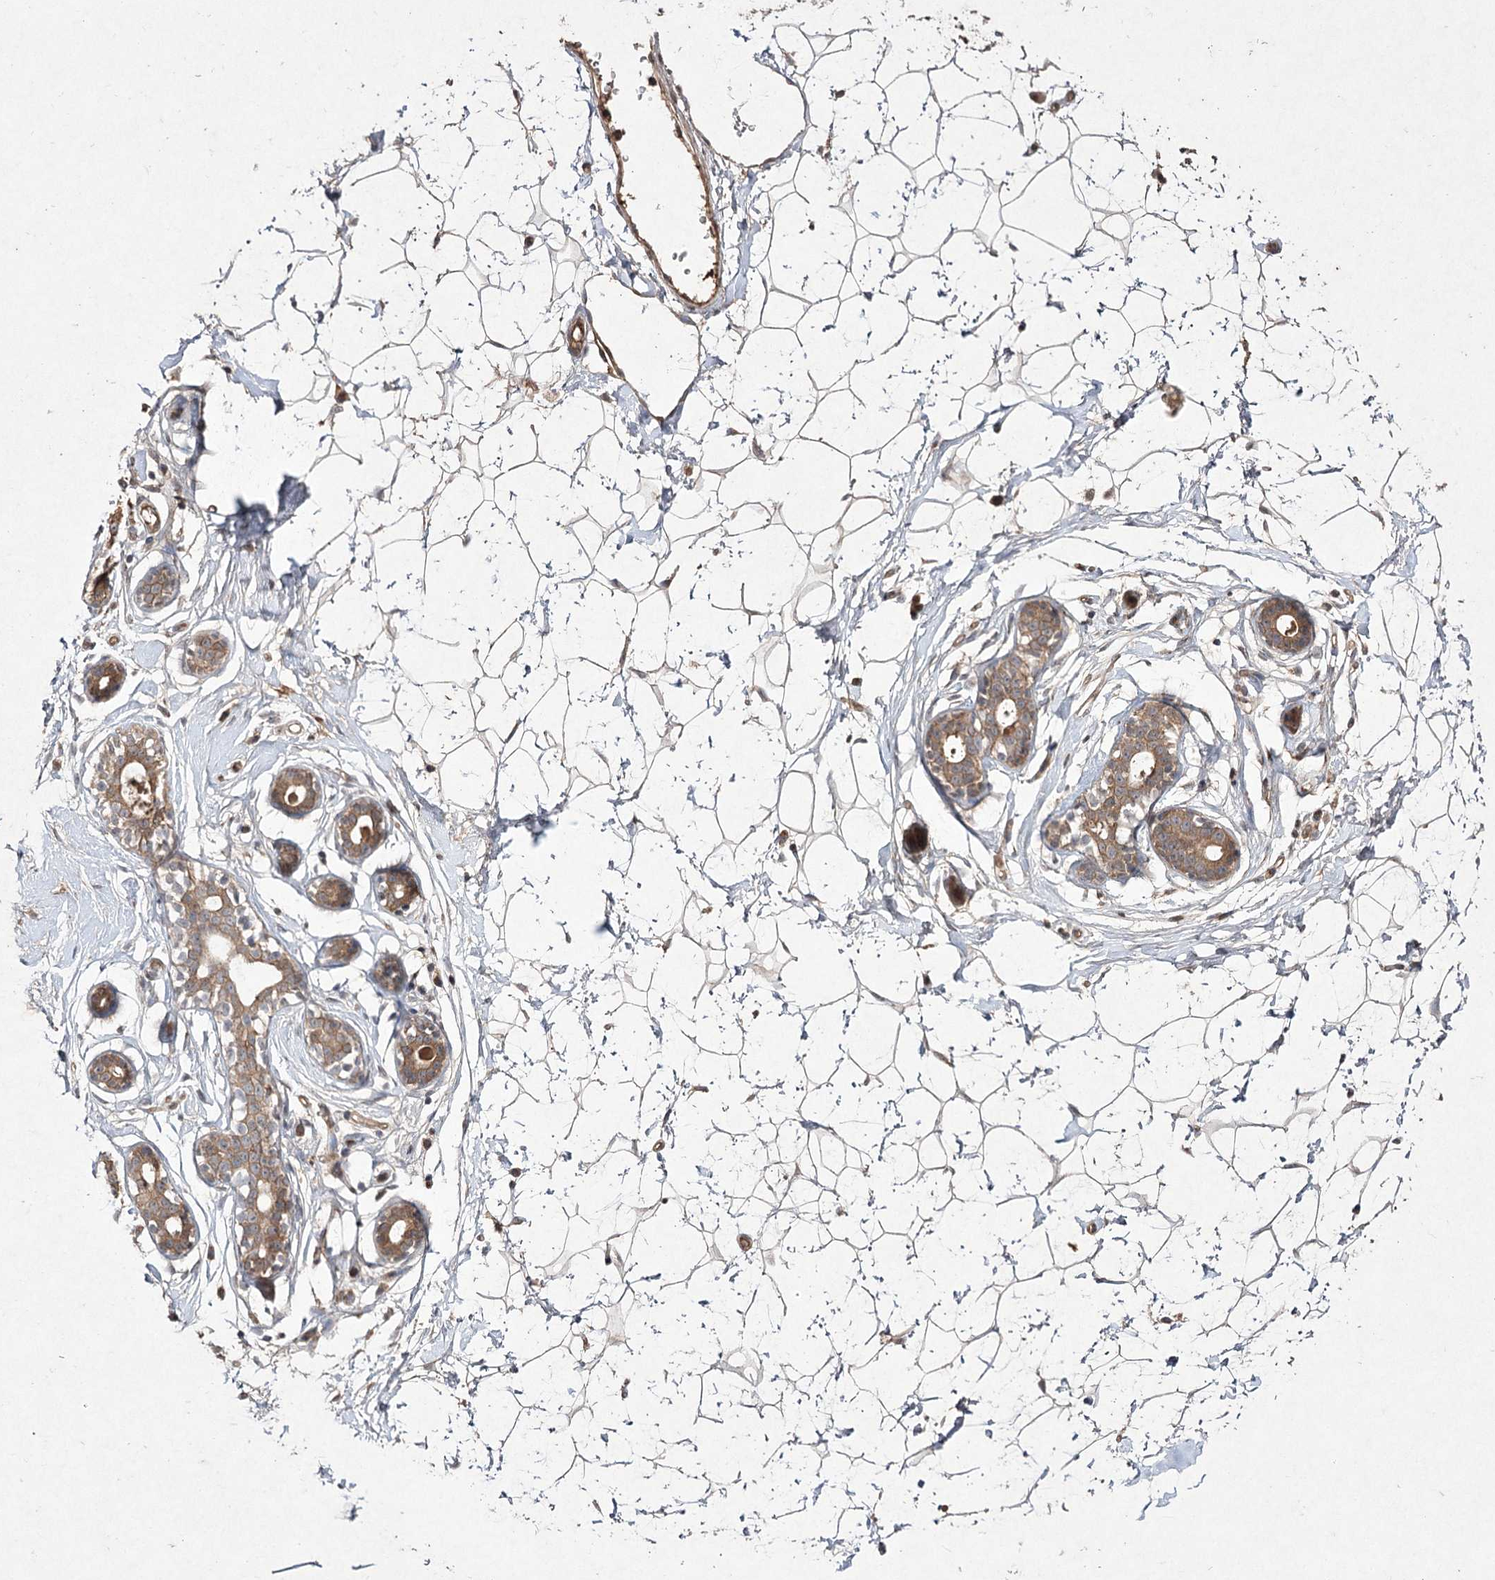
{"staining": {"intensity": "weak", "quantity": ">75%", "location": "cytoplasmic/membranous"}, "tissue": "breast", "cell_type": "Adipocytes", "image_type": "normal", "snomed": [{"axis": "morphology", "description": "Normal tissue, NOS"}, {"axis": "morphology", "description": "Adenoma, NOS"}, {"axis": "topography", "description": "Breast"}], "caption": "Benign breast shows weak cytoplasmic/membranous staining in approximately >75% of adipocytes, visualized by immunohistochemistry.", "gene": "FANCL", "patient": {"sex": "female", "age": 23}}